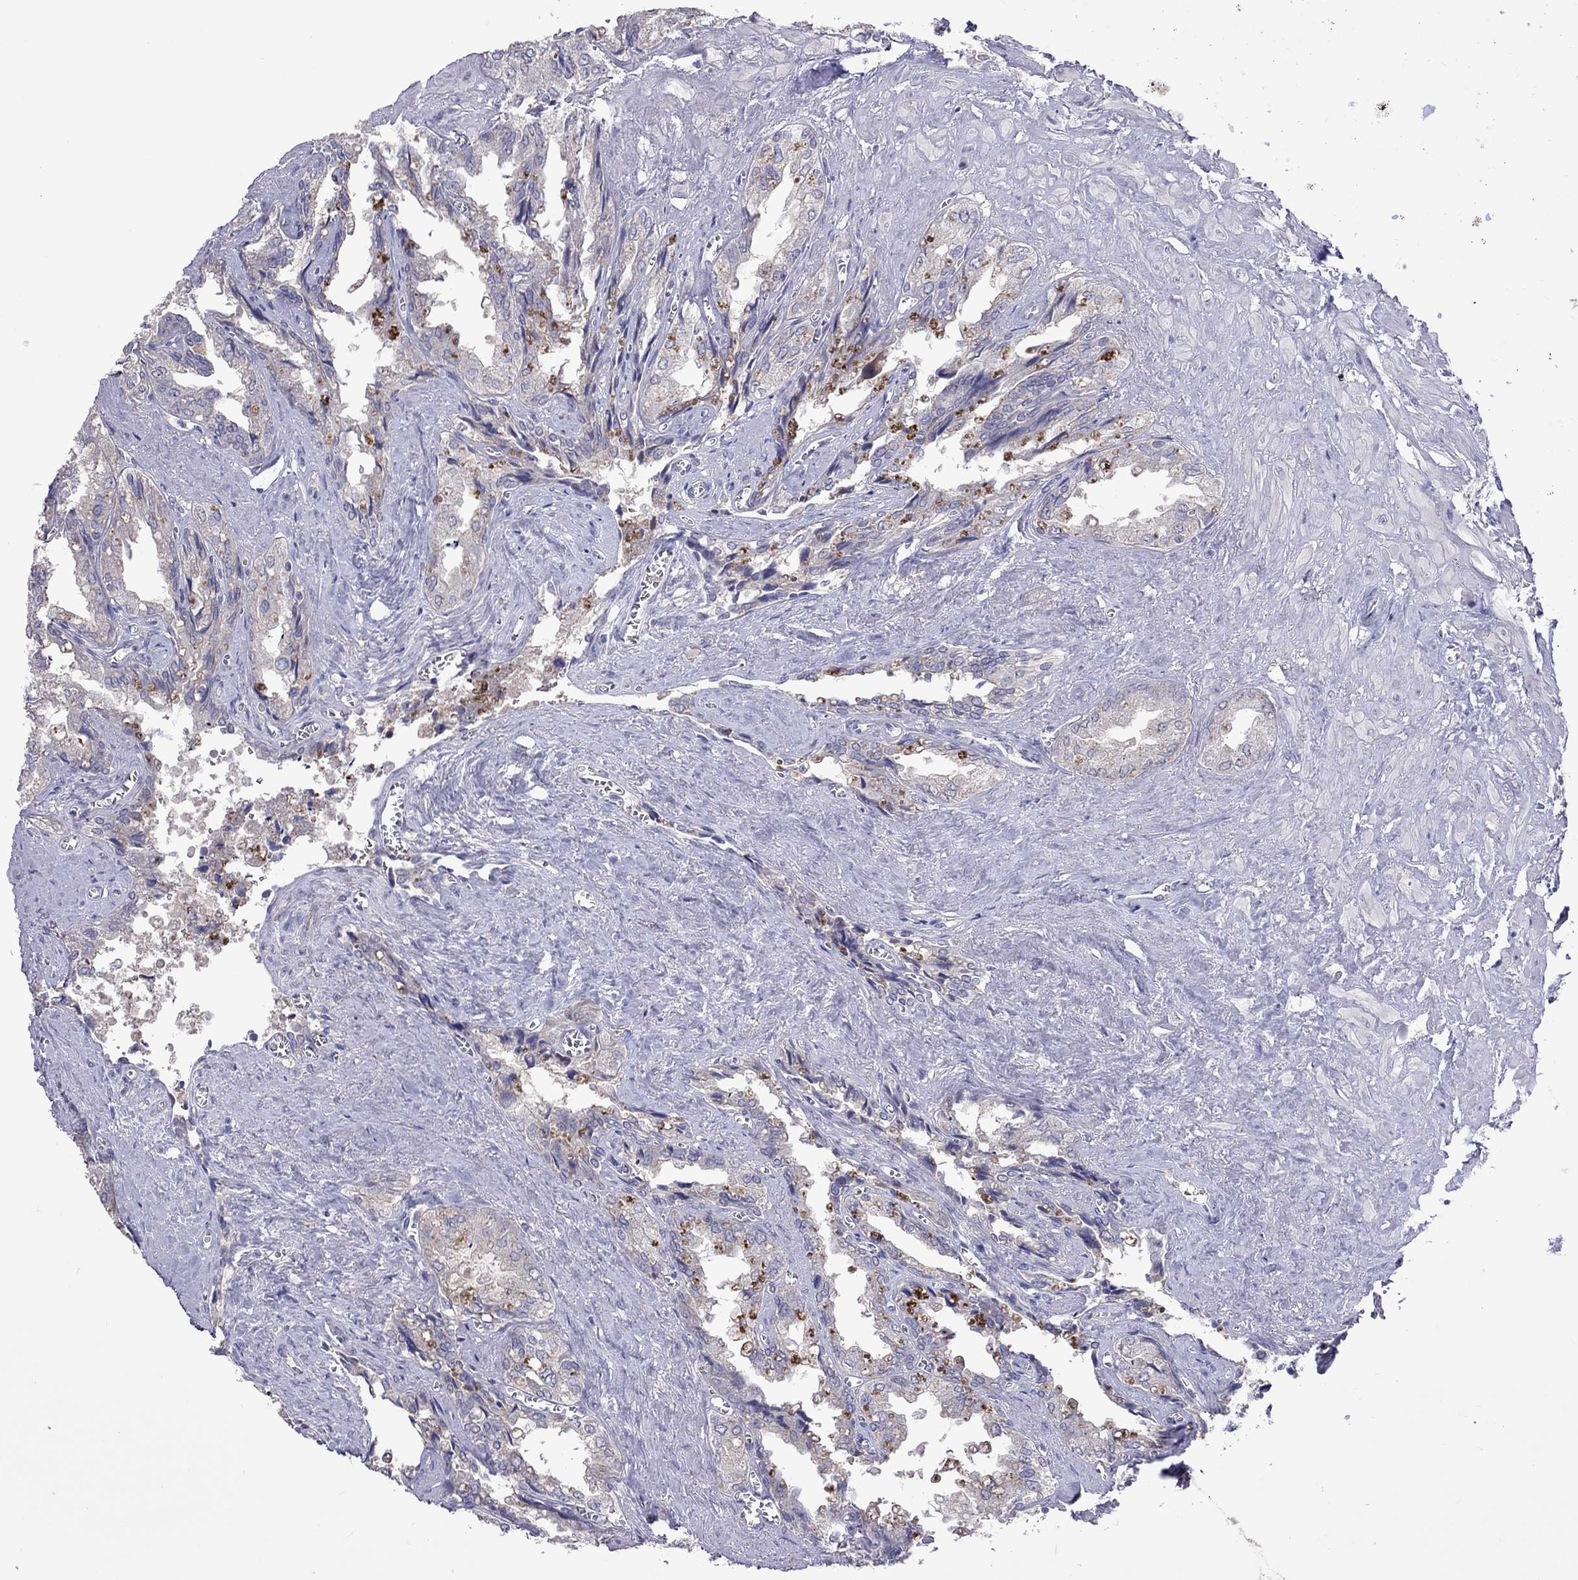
{"staining": {"intensity": "negative", "quantity": "none", "location": "none"}, "tissue": "seminal vesicle", "cell_type": "Glandular cells", "image_type": "normal", "snomed": [{"axis": "morphology", "description": "Normal tissue, NOS"}, {"axis": "topography", "description": "Seminal veicle"}], "caption": "Protein analysis of normal seminal vesicle exhibits no significant positivity in glandular cells.", "gene": "RTP5", "patient": {"sex": "male", "age": 67}}